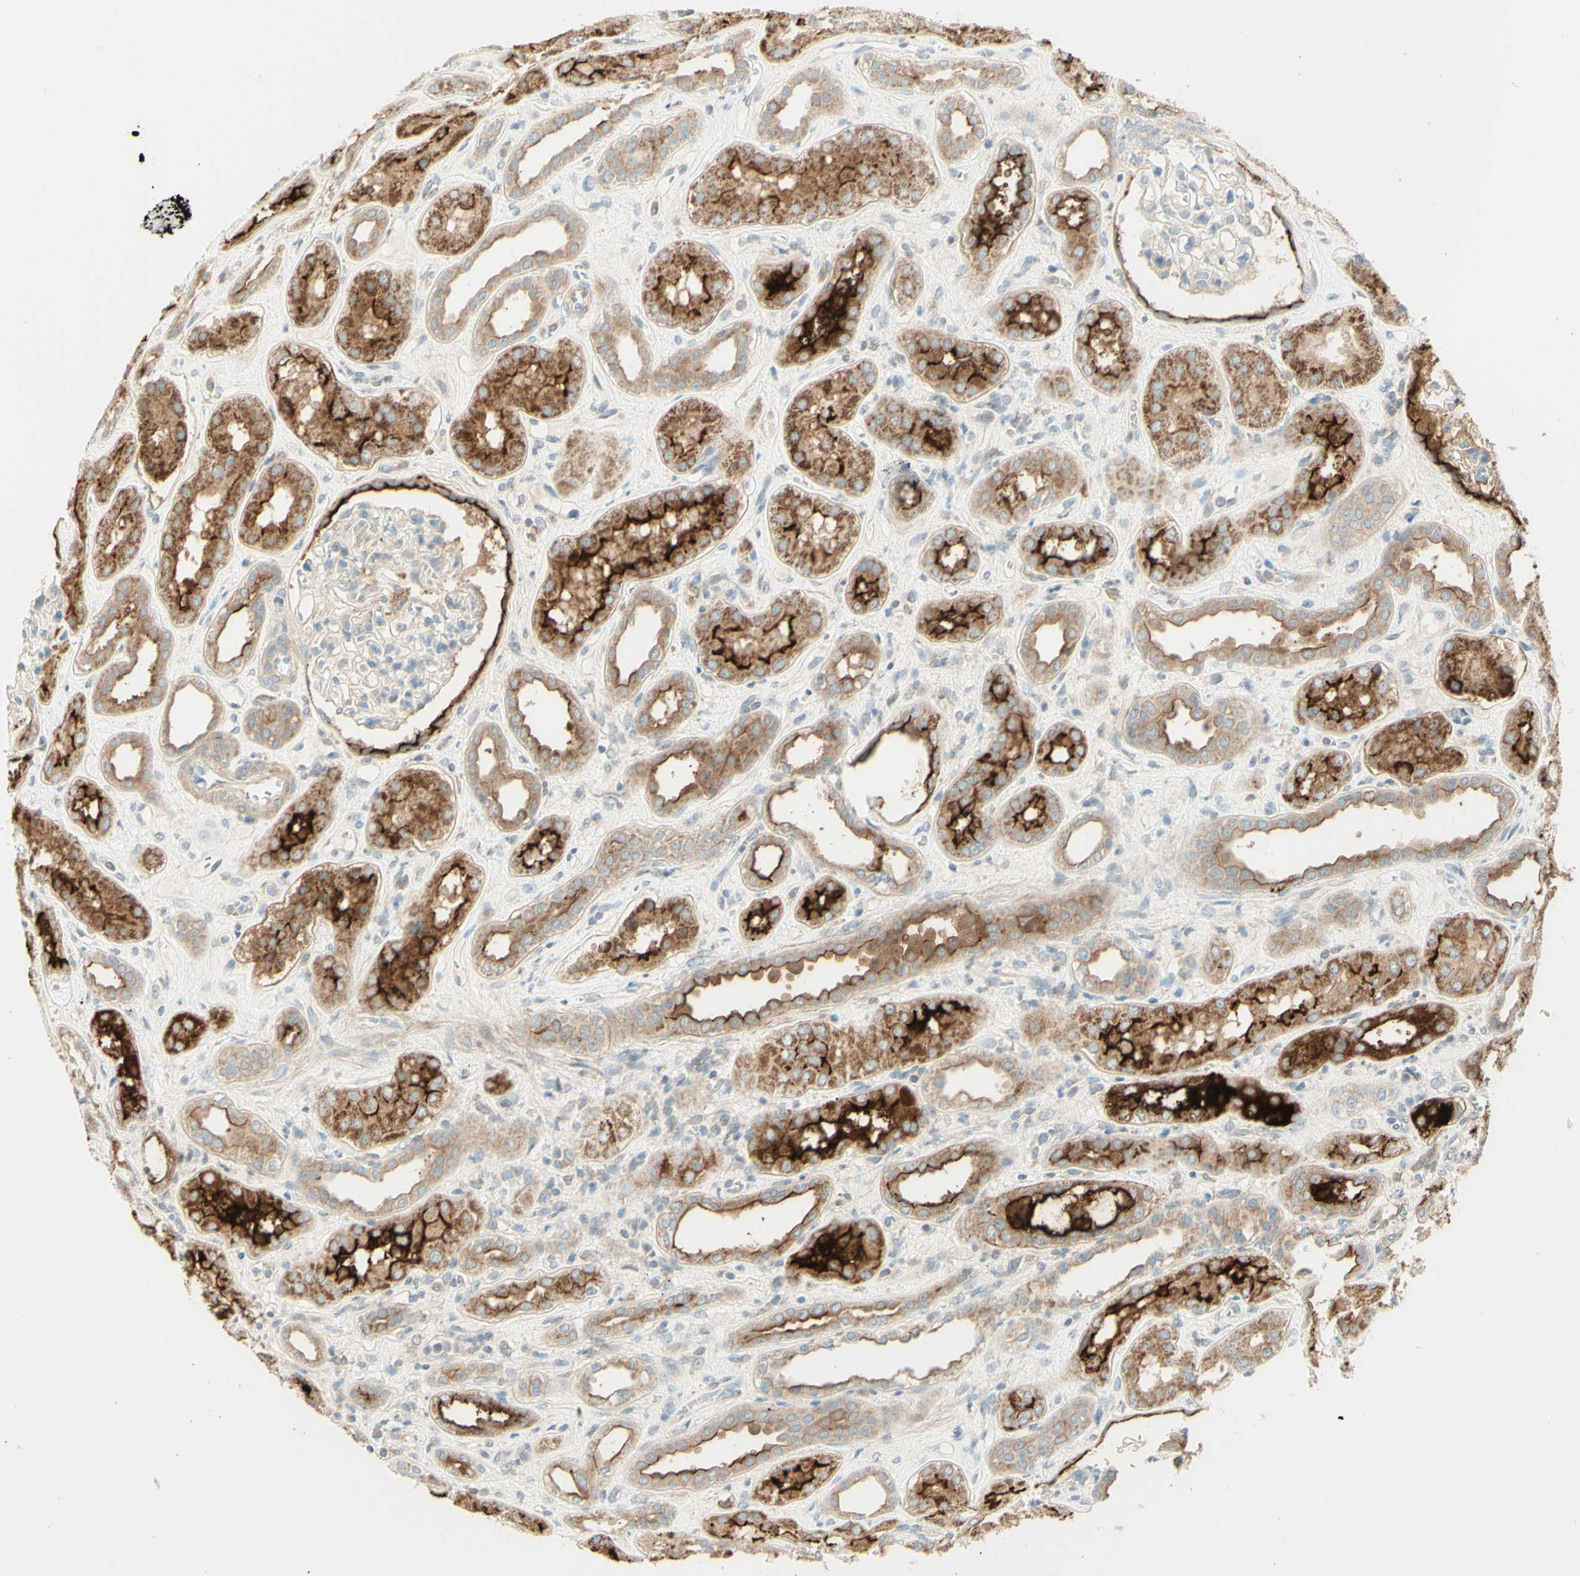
{"staining": {"intensity": "strong", "quantity": "<25%", "location": "cytoplasmic/membranous"}, "tissue": "kidney", "cell_type": "Cells in glomeruli", "image_type": "normal", "snomed": [{"axis": "morphology", "description": "Normal tissue, NOS"}, {"axis": "topography", "description": "Kidney"}], "caption": "Immunohistochemical staining of normal kidney demonstrates strong cytoplasmic/membranous protein staining in approximately <25% of cells in glomeruli. (Stains: DAB (3,3'-diaminobenzidine) in brown, nuclei in blue, Microscopy: brightfield microscopy at high magnification).", "gene": "PROM1", "patient": {"sex": "male", "age": 59}}